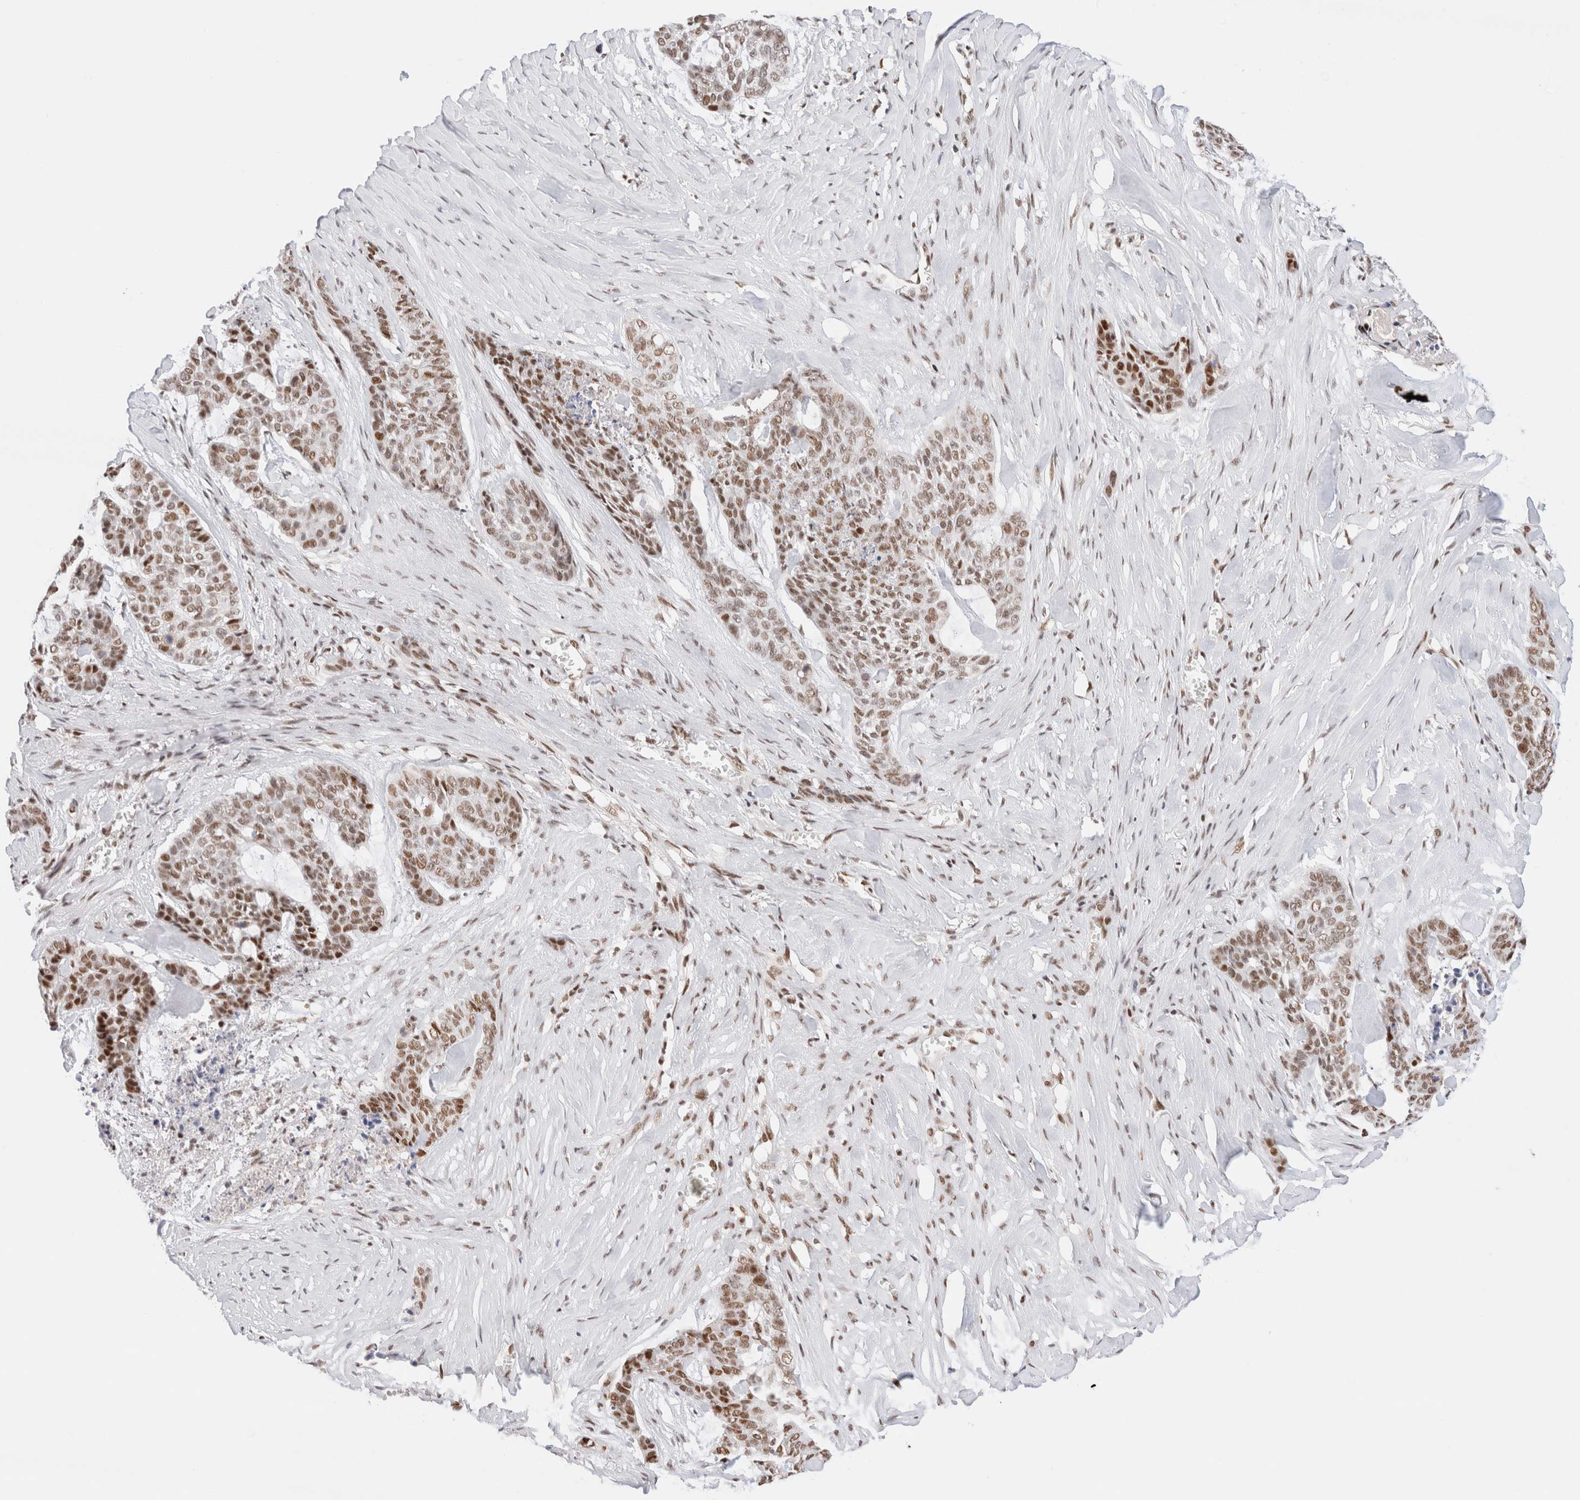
{"staining": {"intensity": "weak", "quantity": ">75%", "location": "nuclear"}, "tissue": "skin cancer", "cell_type": "Tumor cells", "image_type": "cancer", "snomed": [{"axis": "morphology", "description": "Basal cell carcinoma"}, {"axis": "topography", "description": "Skin"}], "caption": "High-magnification brightfield microscopy of skin cancer (basal cell carcinoma) stained with DAB (3,3'-diaminobenzidine) (brown) and counterstained with hematoxylin (blue). tumor cells exhibit weak nuclear staining is appreciated in approximately>75% of cells.", "gene": "ZNF282", "patient": {"sex": "female", "age": 64}}